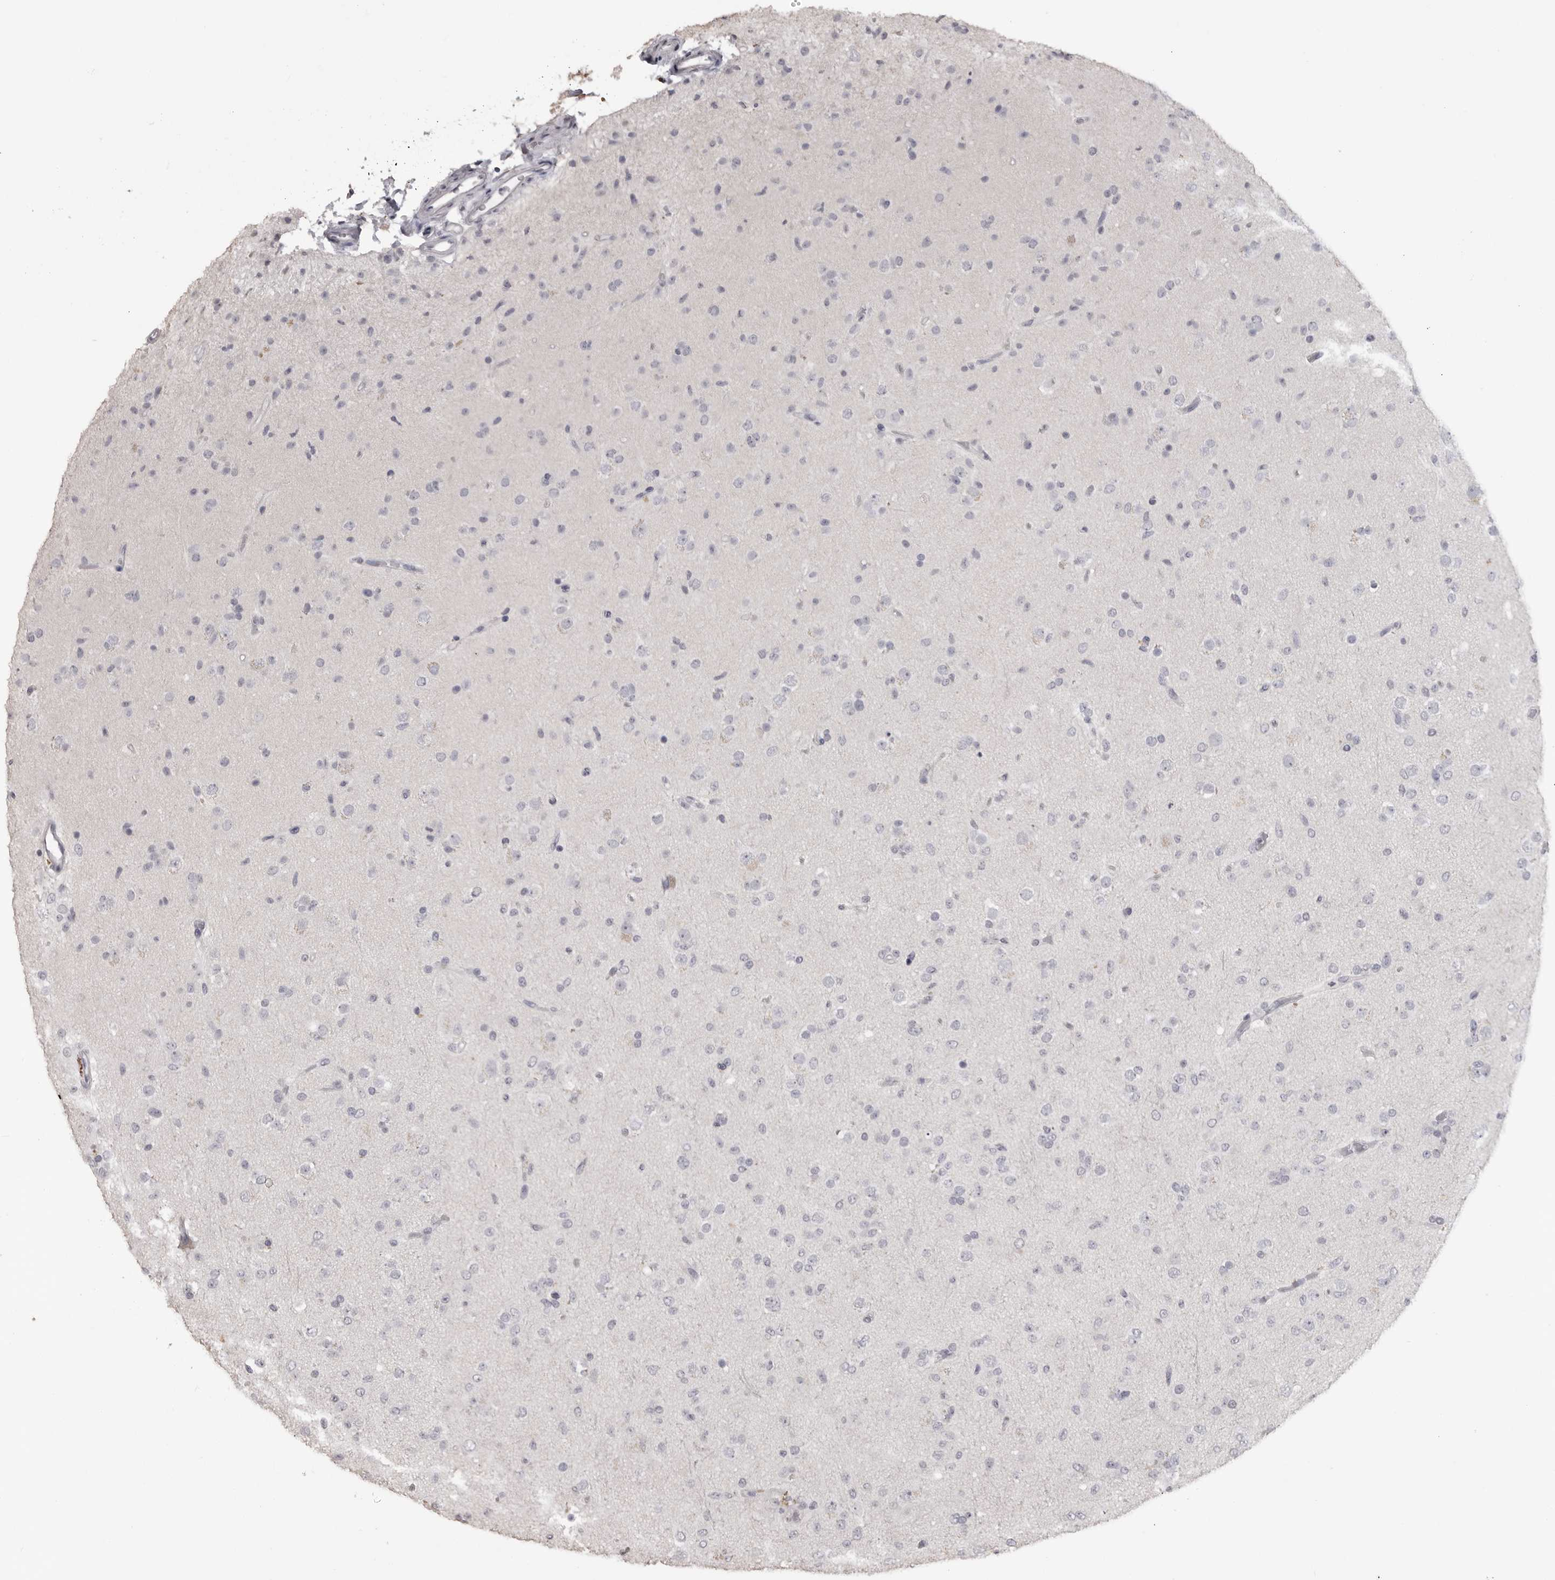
{"staining": {"intensity": "negative", "quantity": "none", "location": "none"}, "tissue": "glioma", "cell_type": "Tumor cells", "image_type": "cancer", "snomed": [{"axis": "morphology", "description": "Glioma, malignant, Low grade"}, {"axis": "topography", "description": "Brain"}], "caption": "Immunohistochemistry micrograph of neoplastic tissue: glioma stained with DAB (3,3'-diaminobenzidine) displays no significant protein positivity in tumor cells.", "gene": "GPN2", "patient": {"sex": "male", "age": 65}}